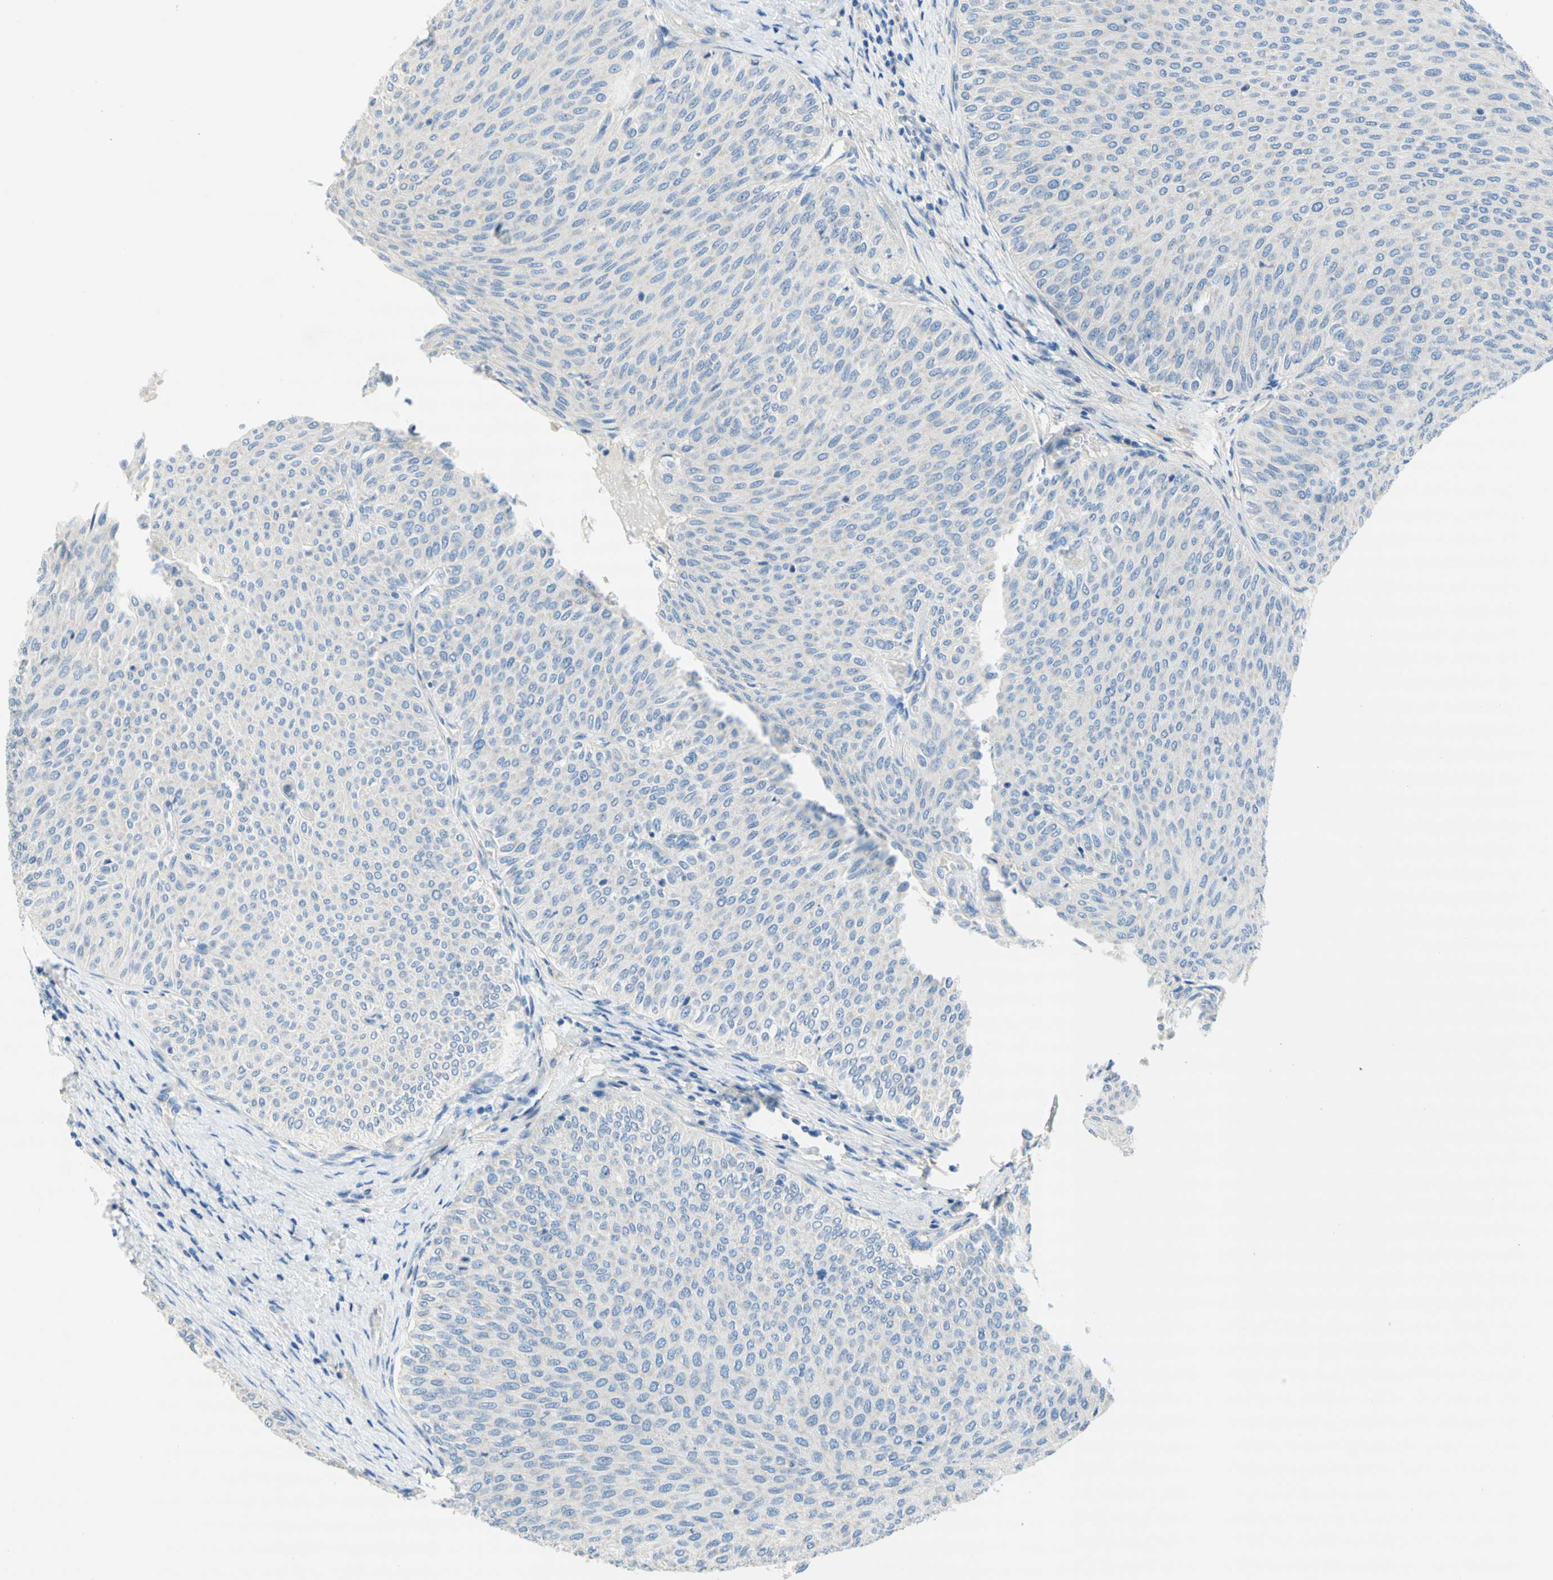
{"staining": {"intensity": "negative", "quantity": "none", "location": "none"}, "tissue": "urothelial cancer", "cell_type": "Tumor cells", "image_type": "cancer", "snomed": [{"axis": "morphology", "description": "Urothelial carcinoma, Low grade"}, {"axis": "topography", "description": "Urinary bladder"}], "caption": "High power microscopy histopathology image of an IHC photomicrograph of urothelial carcinoma (low-grade), revealing no significant staining in tumor cells.", "gene": "F3", "patient": {"sex": "male", "age": 78}}